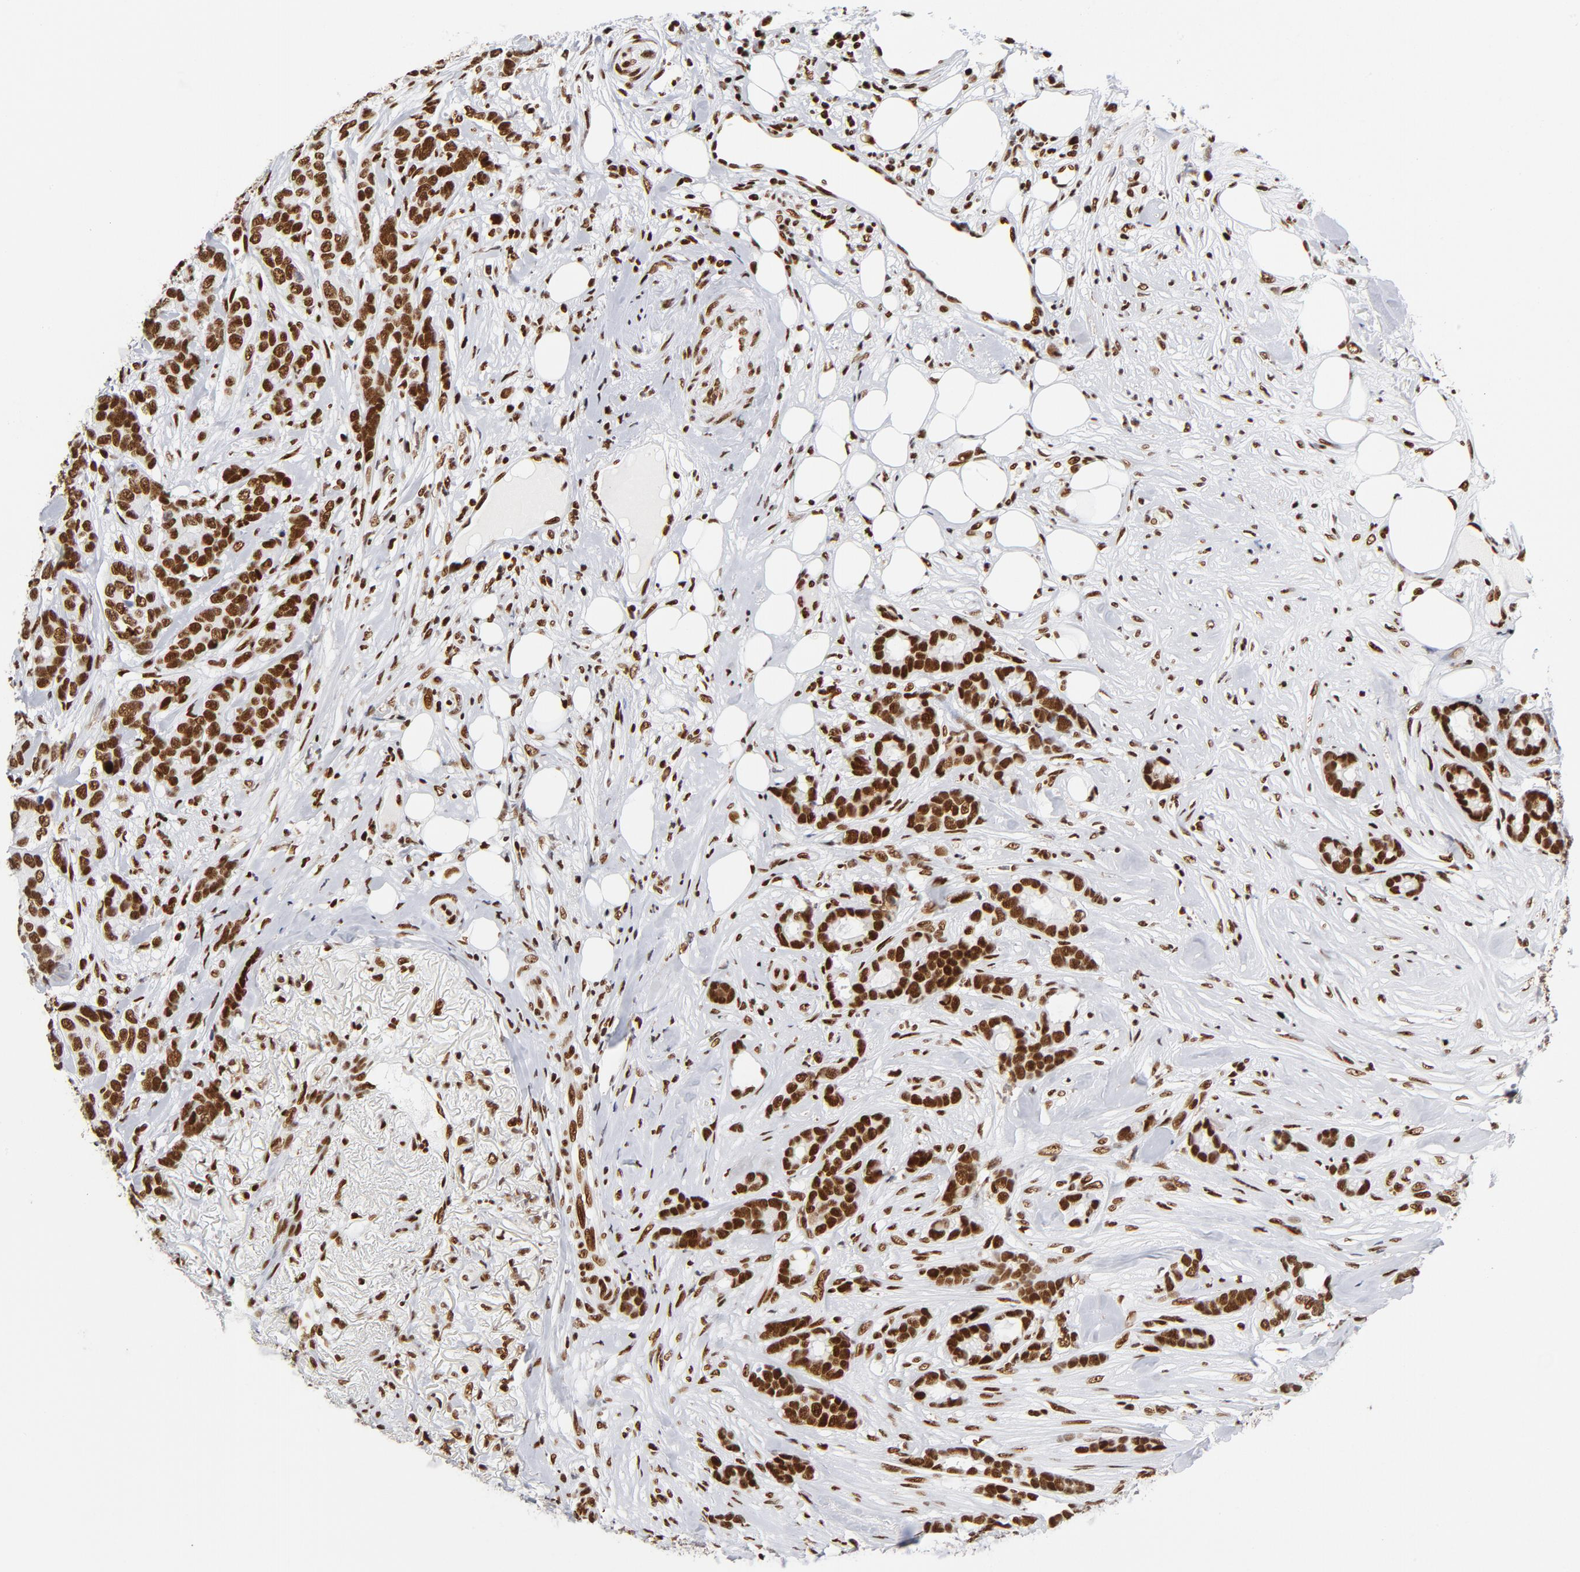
{"staining": {"intensity": "strong", "quantity": ">75%", "location": "nuclear"}, "tissue": "breast cancer", "cell_type": "Tumor cells", "image_type": "cancer", "snomed": [{"axis": "morphology", "description": "Duct carcinoma"}, {"axis": "topography", "description": "Breast"}], "caption": "DAB immunohistochemical staining of intraductal carcinoma (breast) demonstrates strong nuclear protein staining in approximately >75% of tumor cells.", "gene": "XRCC5", "patient": {"sex": "female", "age": 87}}